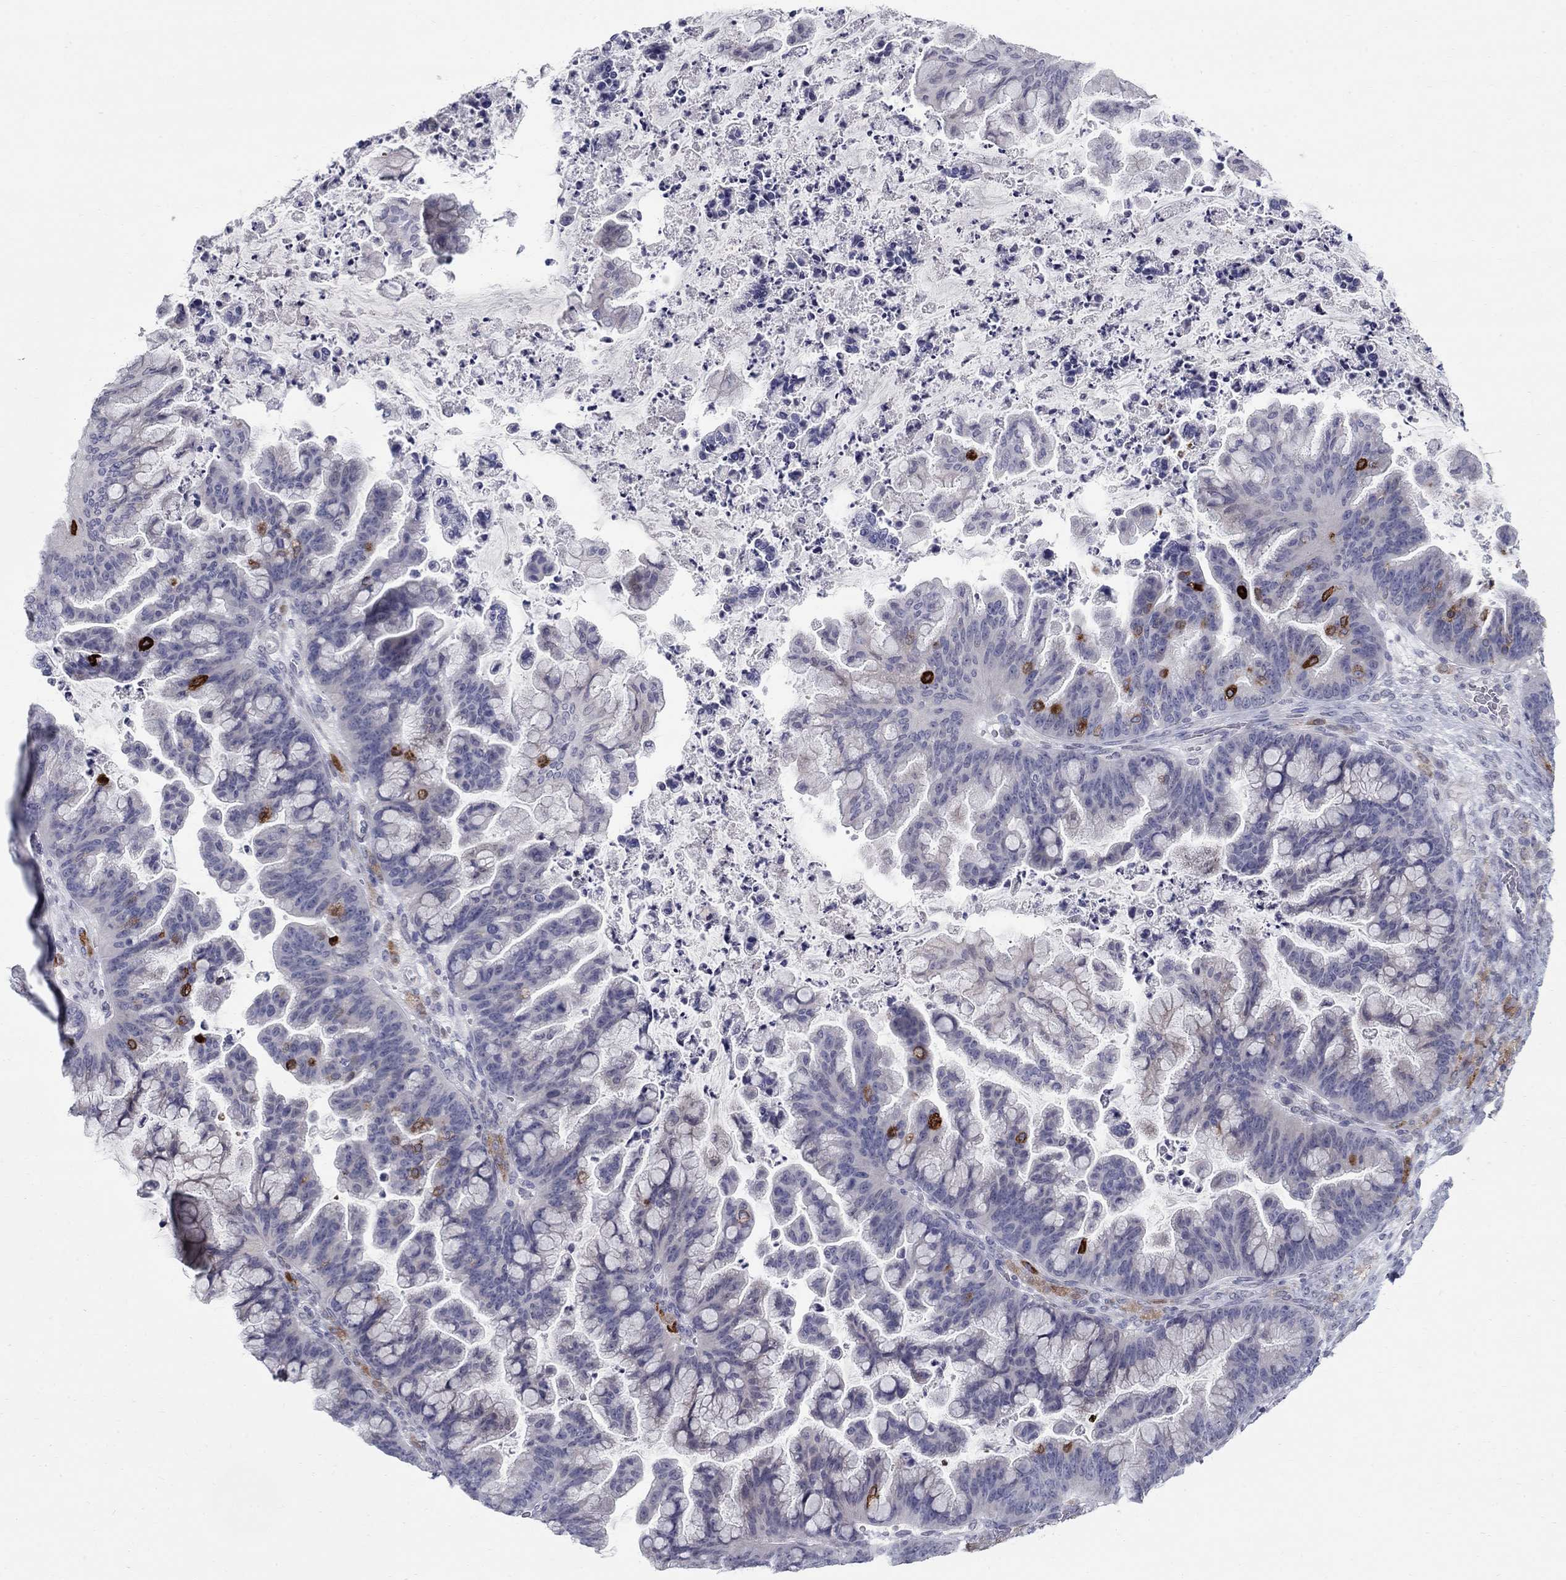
{"staining": {"intensity": "negative", "quantity": "none", "location": "none"}, "tissue": "ovarian cancer", "cell_type": "Tumor cells", "image_type": "cancer", "snomed": [{"axis": "morphology", "description": "Cystadenocarcinoma, mucinous, NOS"}, {"axis": "topography", "description": "Ovary"}], "caption": "High power microscopy histopathology image of an IHC photomicrograph of mucinous cystadenocarcinoma (ovarian), revealing no significant staining in tumor cells.", "gene": "NTRK2", "patient": {"sex": "female", "age": 67}}